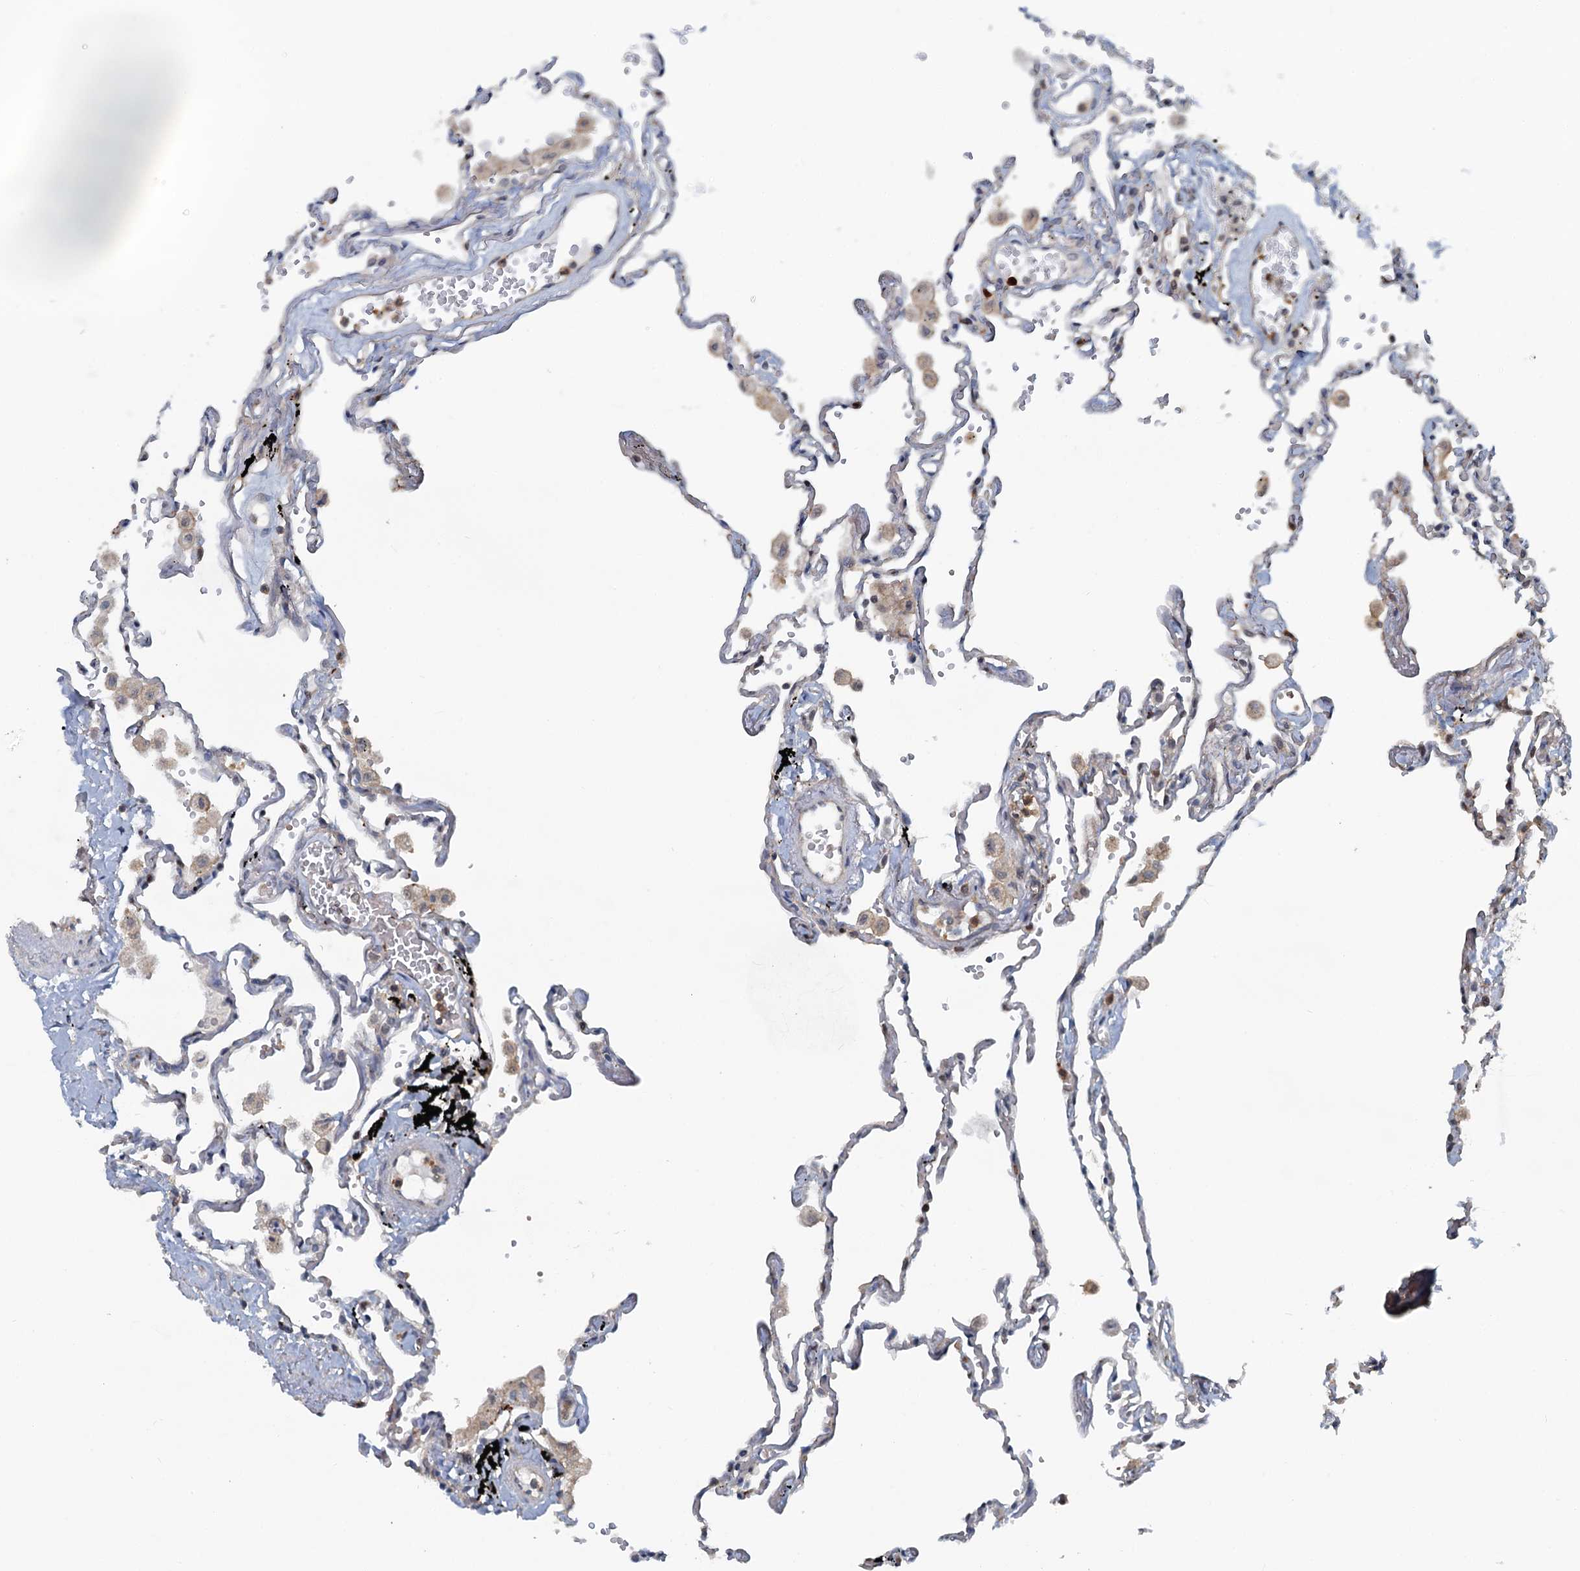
{"staining": {"intensity": "negative", "quantity": "none", "location": "none"}, "tissue": "lung", "cell_type": "Alveolar cells", "image_type": "normal", "snomed": [{"axis": "morphology", "description": "Normal tissue, NOS"}, {"axis": "topography", "description": "Lung"}], "caption": "Immunohistochemical staining of normal lung demonstrates no significant staining in alveolar cells.", "gene": "GCLM", "patient": {"sex": "female", "age": 67}}